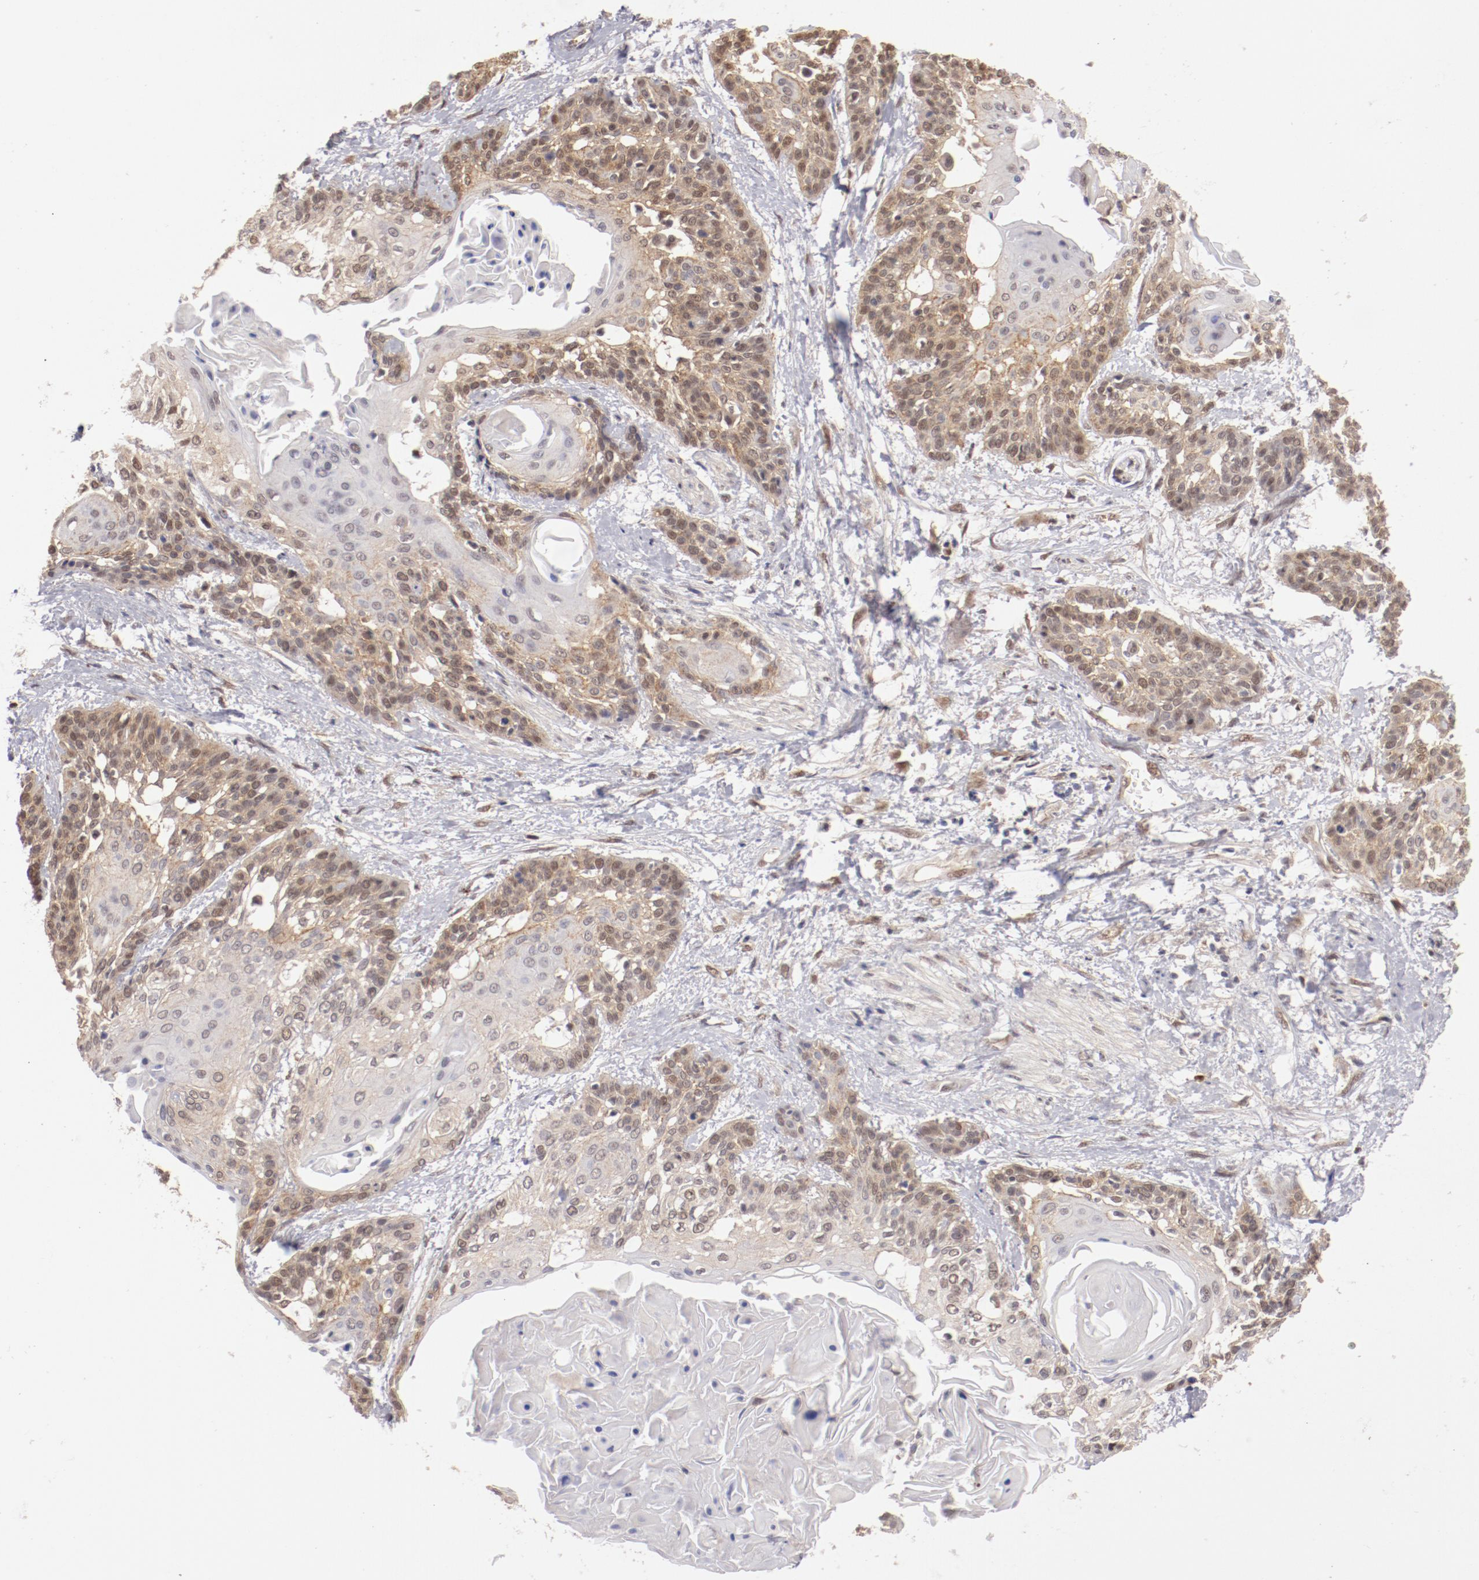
{"staining": {"intensity": "weak", "quantity": "25%-75%", "location": "cytoplasmic/membranous,nuclear"}, "tissue": "cervical cancer", "cell_type": "Tumor cells", "image_type": "cancer", "snomed": [{"axis": "morphology", "description": "Squamous cell carcinoma, NOS"}, {"axis": "topography", "description": "Cervix"}], "caption": "Cervical squamous cell carcinoma was stained to show a protein in brown. There is low levels of weak cytoplasmic/membranous and nuclear staining in approximately 25%-75% of tumor cells.", "gene": "NFE2", "patient": {"sex": "female", "age": 57}}